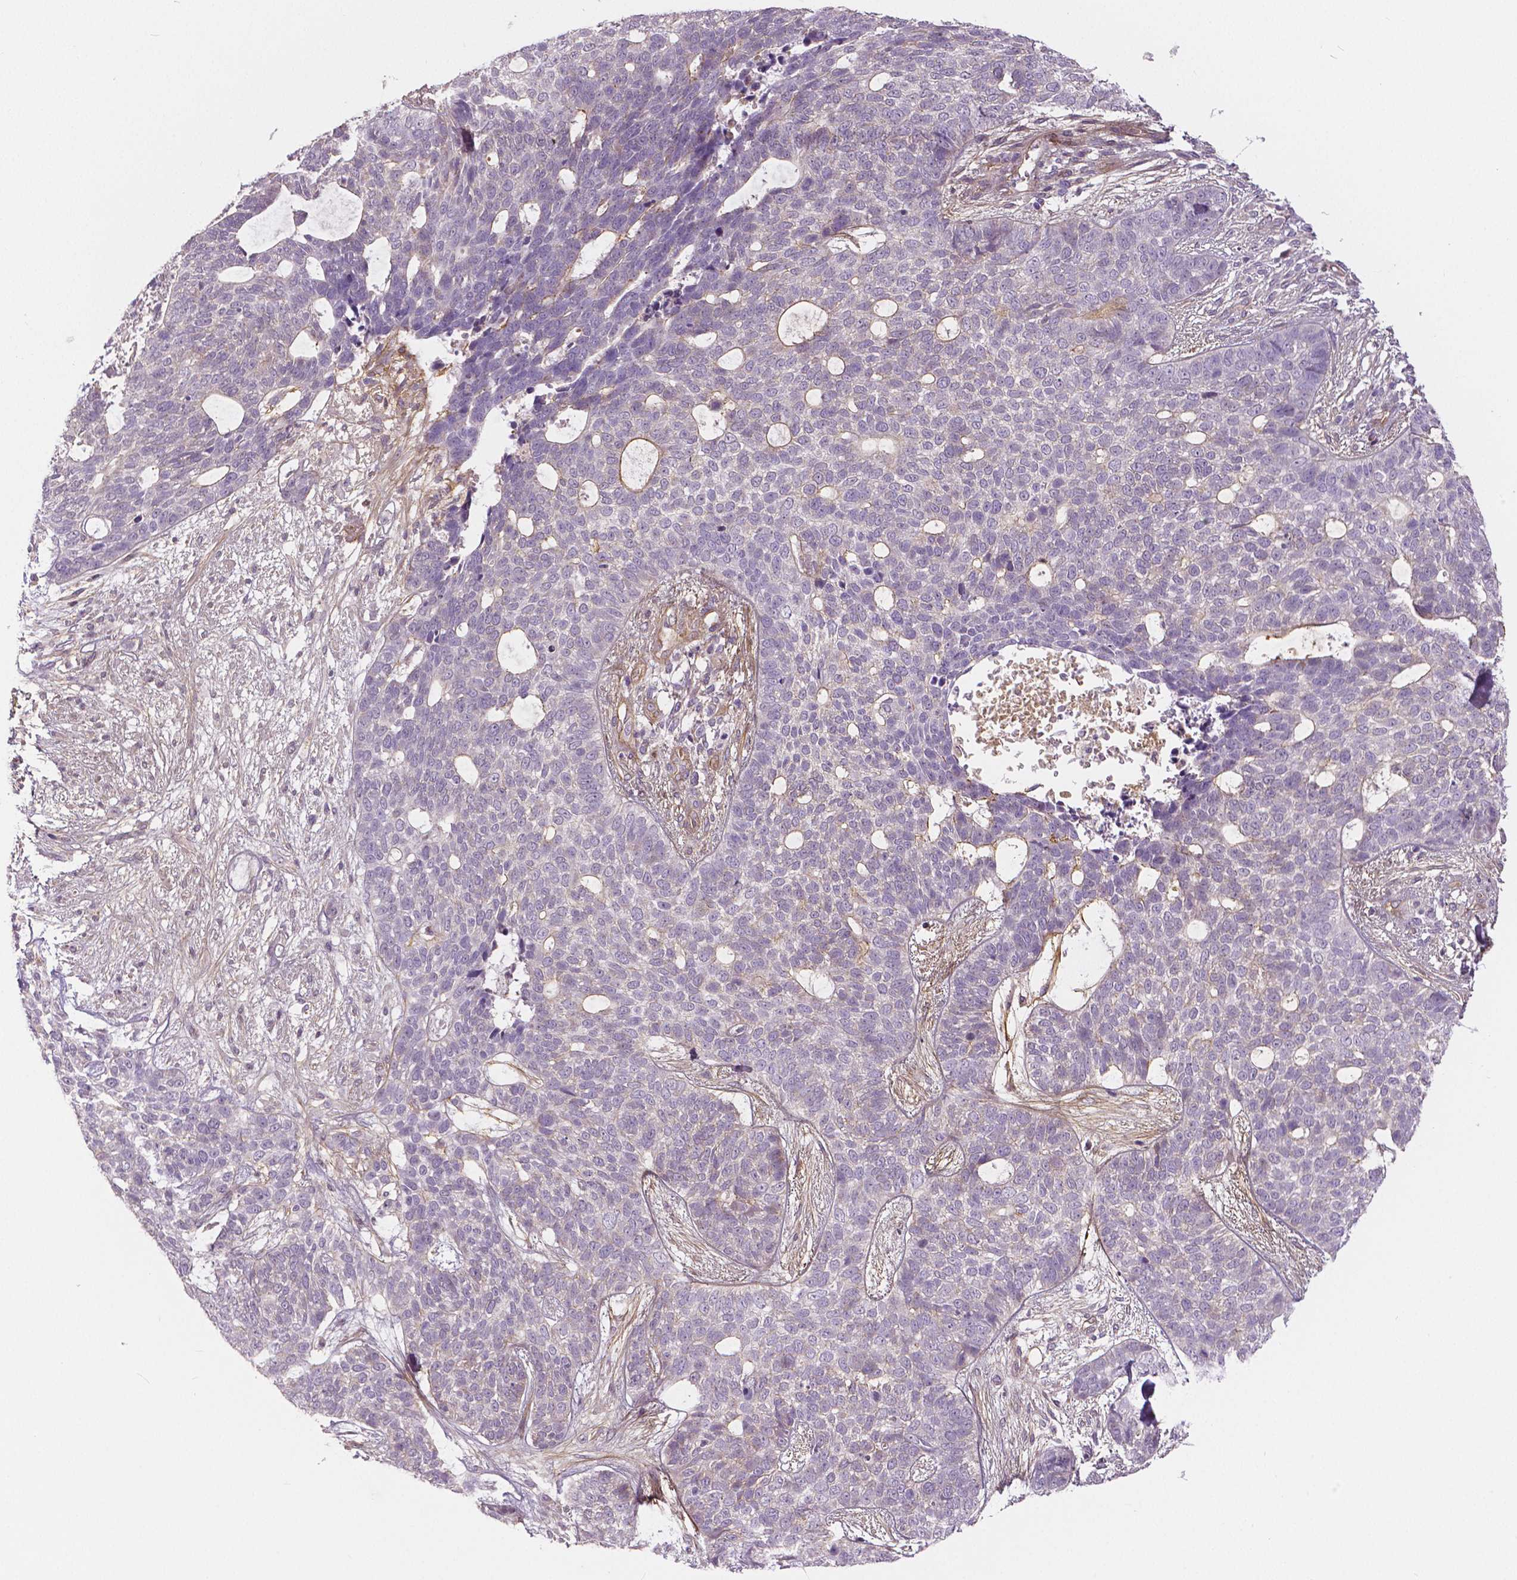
{"staining": {"intensity": "negative", "quantity": "none", "location": "none"}, "tissue": "skin cancer", "cell_type": "Tumor cells", "image_type": "cancer", "snomed": [{"axis": "morphology", "description": "Basal cell carcinoma"}, {"axis": "topography", "description": "Skin"}], "caption": "This histopathology image is of basal cell carcinoma (skin) stained with IHC to label a protein in brown with the nuclei are counter-stained blue. There is no expression in tumor cells.", "gene": "FLT1", "patient": {"sex": "female", "age": 69}}